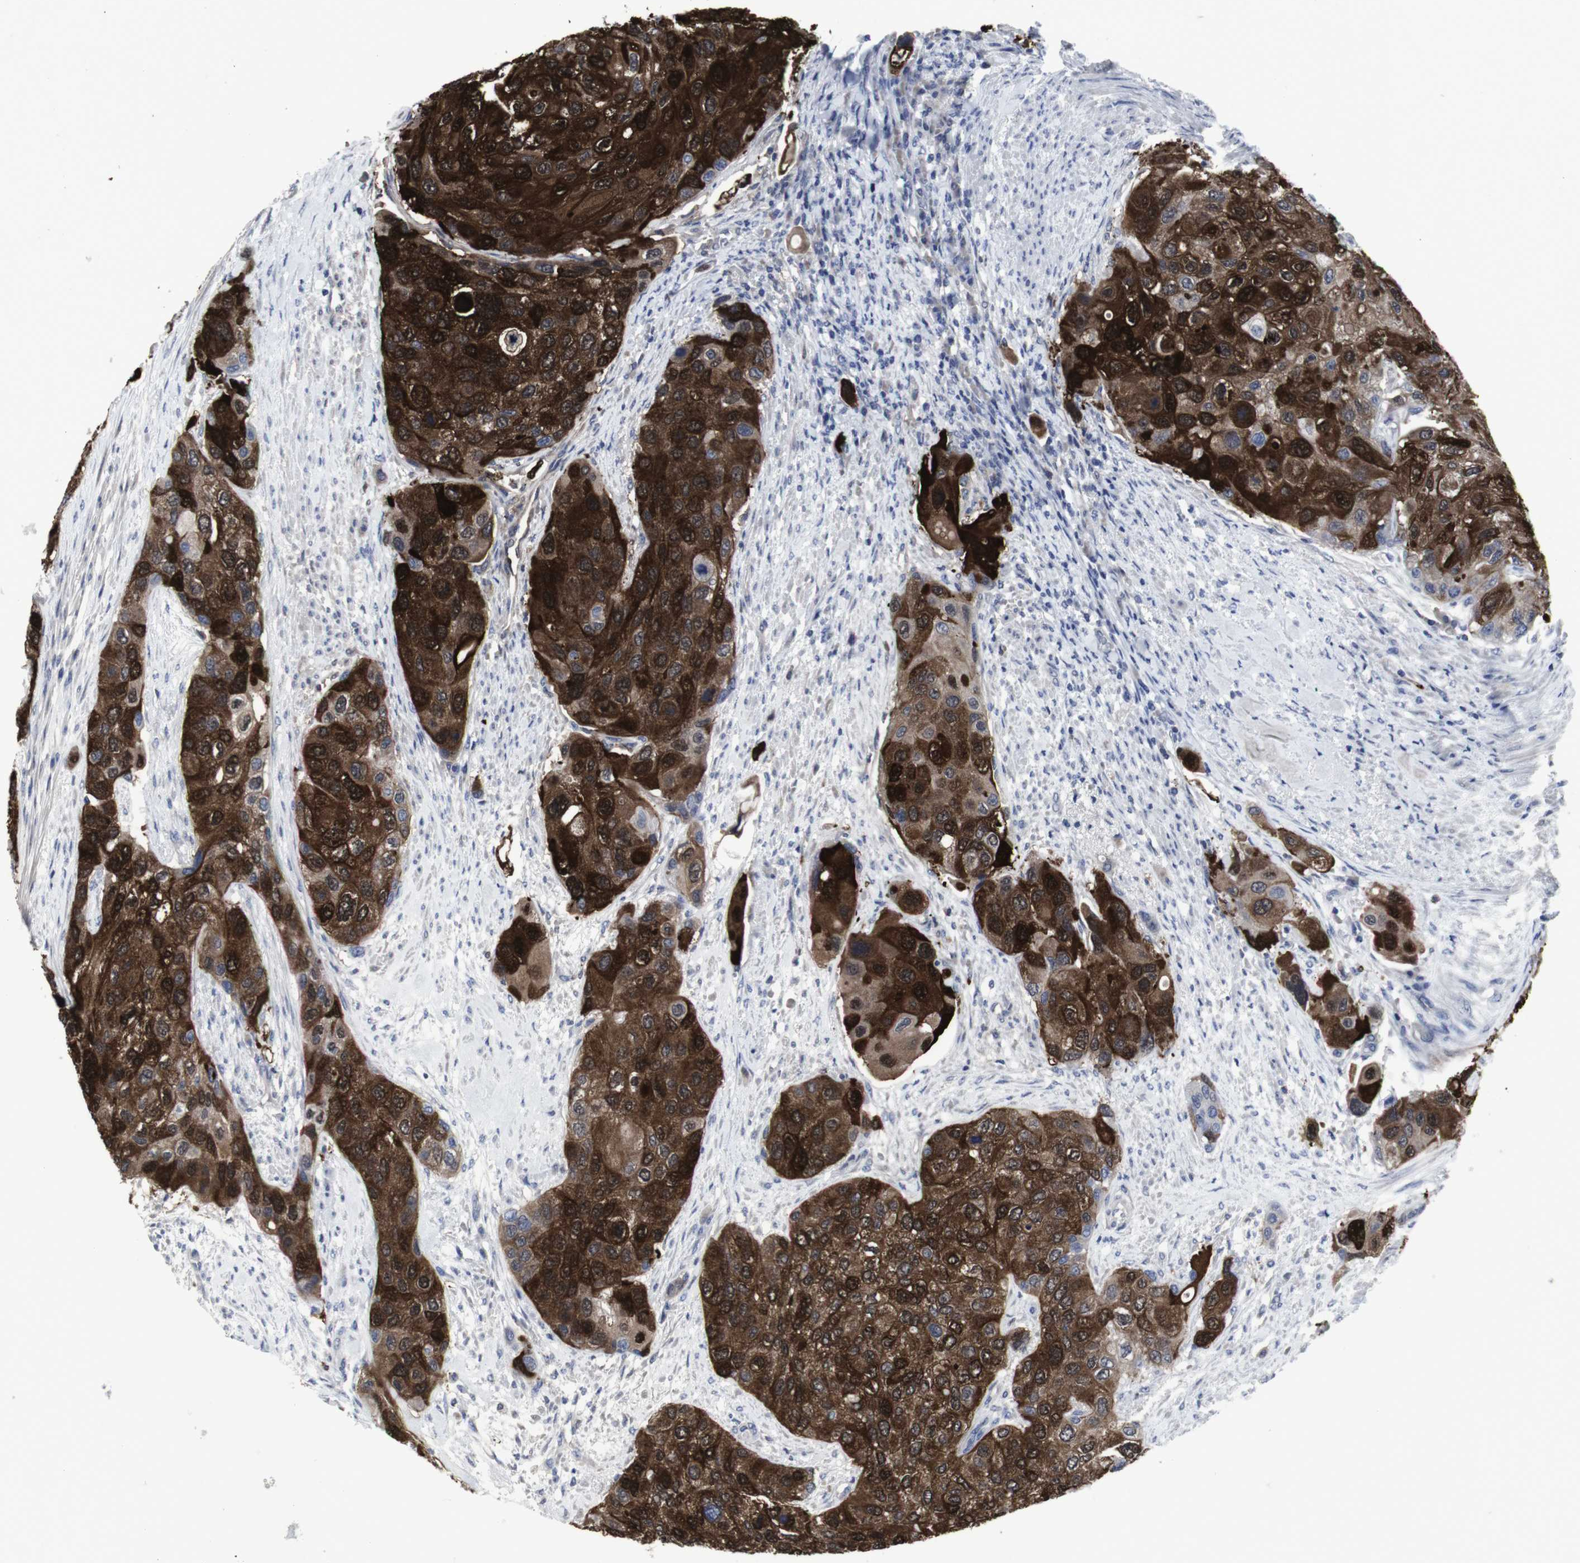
{"staining": {"intensity": "strong", "quantity": ">75%", "location": "cytoplasmic/membranous"}, "tissue": "urothelial cancer", "cell_type": "Tumor cells", "image_type": "cancer", "snomed": [{"axis": "morphology", "description": "Urothelial carcinoma, High grade"}, {"axis": "topography", "description": "Urinary bladder"}], "caption": "Immunohistochemistry micrograph of neoplastic tissue: human urothelial cancer stained using IHC displays high levels of strong protein expression localized specifically in the cytoplasmic/membranous of tumor cells, appearing as a cytoplasmic/membranous brown color.", "gene": "SNCG", "patient": {"sex": "female", "age": 56}}